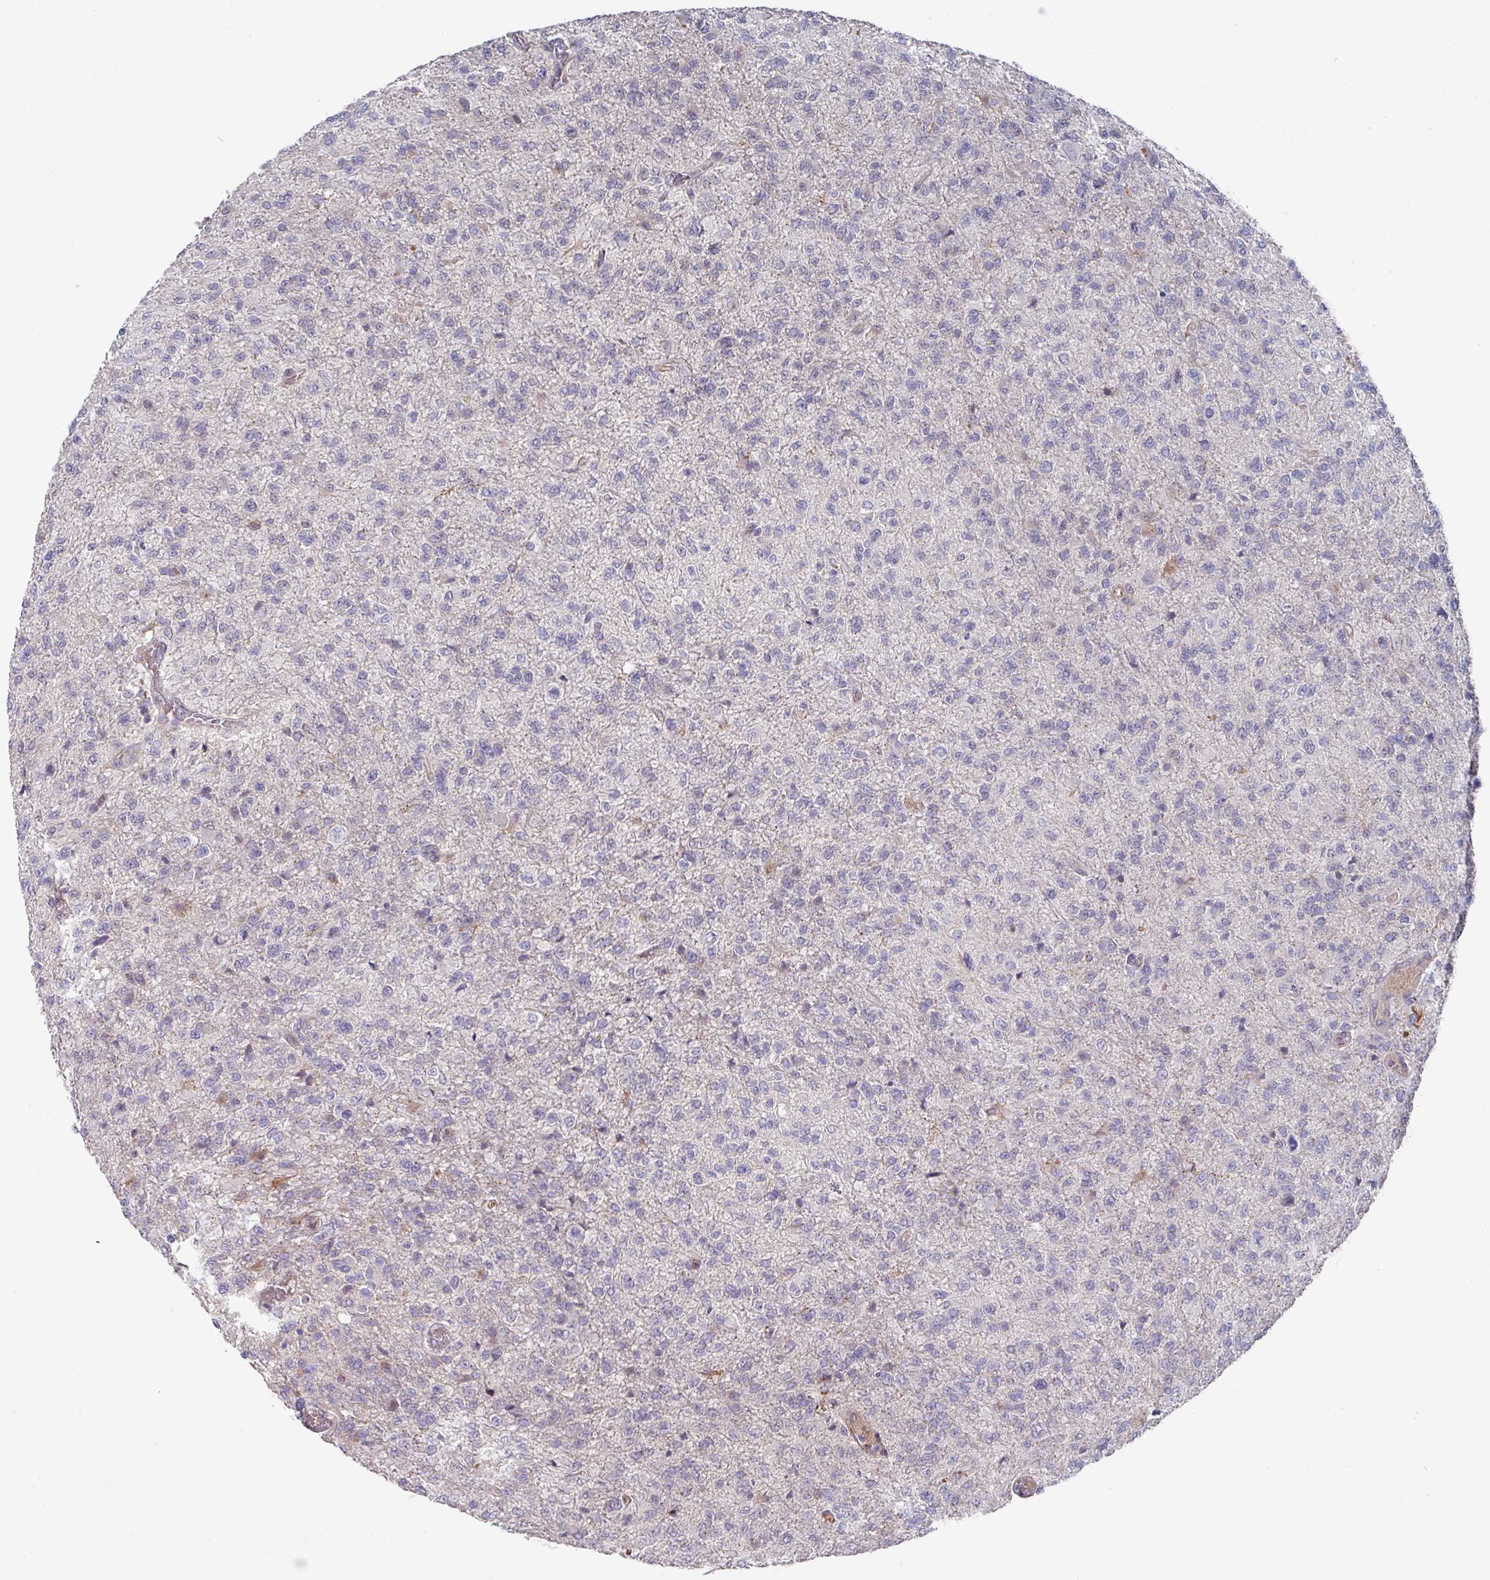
{"staining": {"intensity": "negative", "quantity": "none", "location": "none"}, "tissue": "glioma", "cell_type": "Tumor cells", "image_type": "cancer", "snomed": [{"axis": "morphology", "description": "Glioma, malignant, High grade"}, {"axis": "topography", "description": "Brain"}], "caption": "This is an IHC photomicrograph of human glioma. There is no expression in tumor cells.", "gene": "PRR5", "patient": {"sex": "female", "age": 74}}